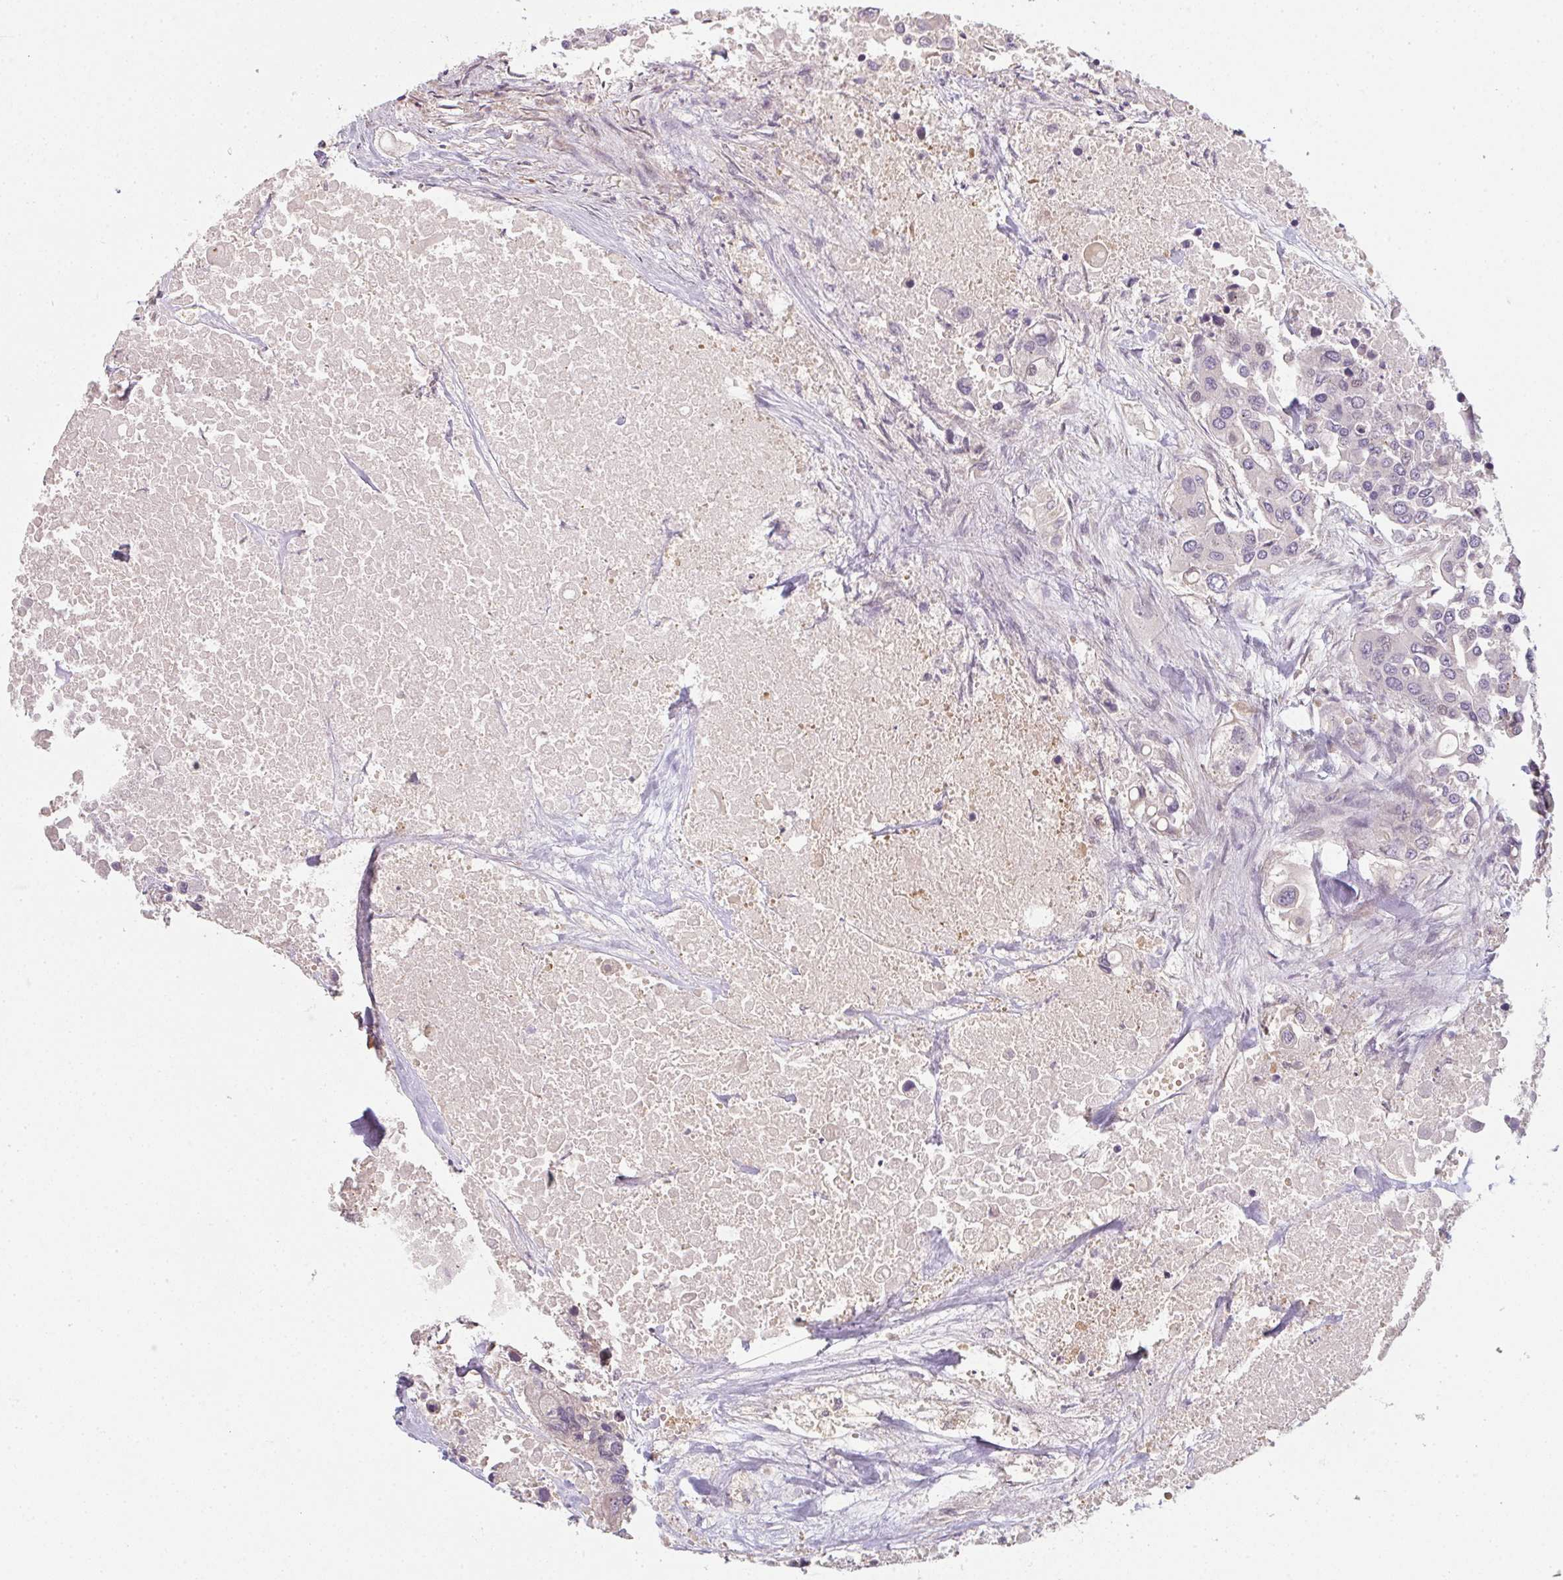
{"staining": {"intensity": "negative", "quantity": "none", "location": "none"}, "tissue": "colorectal cancer", "cell_type": "Tumor cells", "image_type": "cancer", "snomed": [{"axis": "morphology", "description": "Adenocarcinoma, NOS"}, {"axis": "topography", "description": "Colon"}], "caption": "Immunohistochemistry (IHC) photomicrograph of neoplastic tissue: adenocarcinoma (colorectal) stained with DAB (3,3'-diaminobenzidine) demonstrates no significant protein expression in tumor cells.", "gene": "TMEM237", "patient": {"sex": "male", "age": 77}}